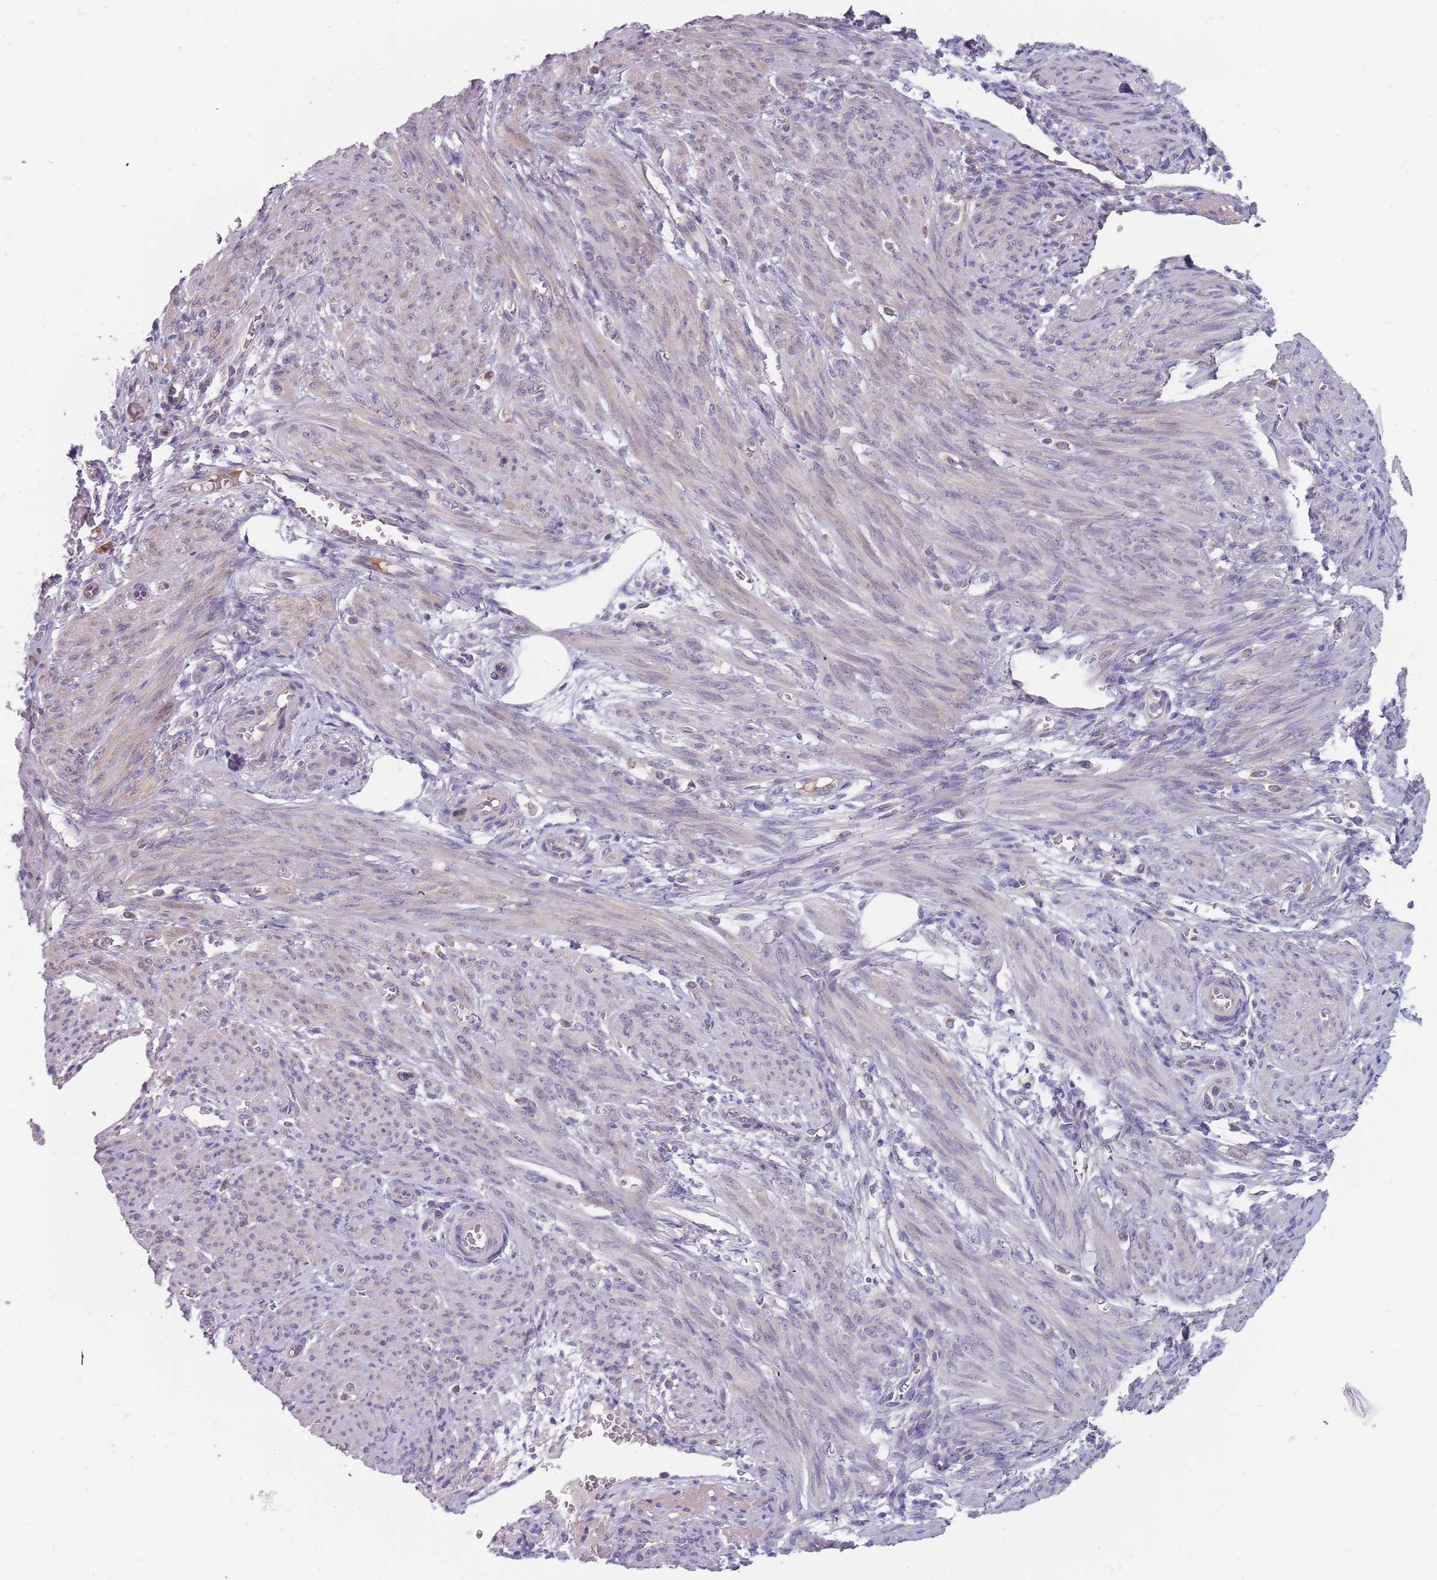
{"staining": {"intensity": "negative", "quantity": "none", "location": "none"}, "tissue": "smooth muscle", "cell_type": "Smooth muscle cells", "image_type": "normal", "snomed": [{"axis": "morphology", "description": "Normal tissue, NOS"}, {"axis": "topography", "description": "Smooth muscle"}], "caption": "This histopathology image is of benign smooth muscle stained with IHC to label a protein in brown with the nuclei are counter-stained blue. There is no positivity in smooth muscle cells. (Immunohistochemistry (ihc), brightfield microscopy, high magnification).", "gene": "CMTR2", "patient": {"sex": "female", "age": 39}}